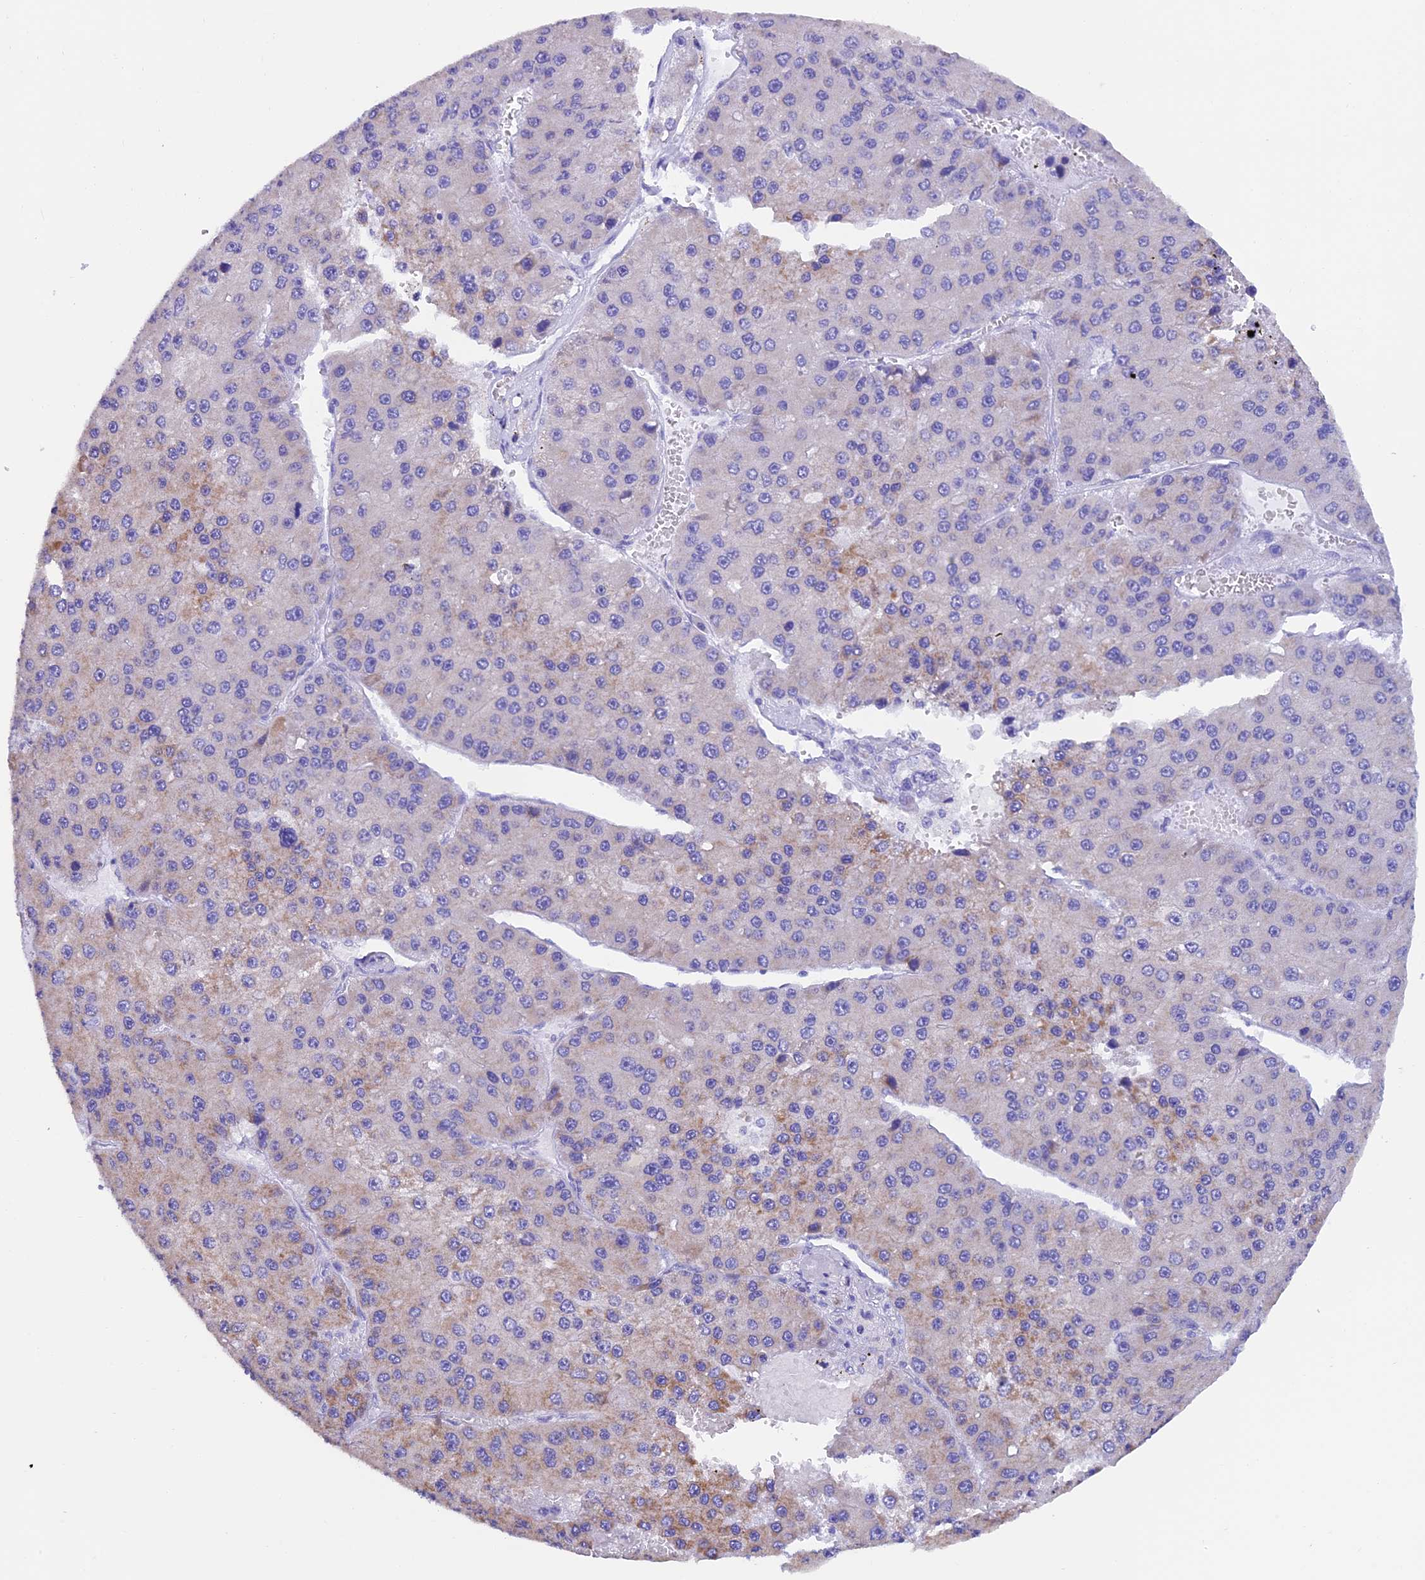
{"staining": {"intensity": "moderate", "quantity": "<25%", "location": "cytoplasmic/membranous"}, "tissue": "liver cancer", "cell_type": "Tumor cells", "image_type": "cancer", "snomed": [{"axis": "morphology", "description": "Carcinoma, Hepatocellular, NOS"}, {"axis": "topography", "description": "Liver"}], "caption": "Protein positivity by immunohistochemistry displays moderate cytoplasmic/membranous positivity in approximately <25% of tumor cells in hepatocellular carcinoma (liver).", "gene": "SLC8B1", "patient": {"sex": "female", "age": 73}}